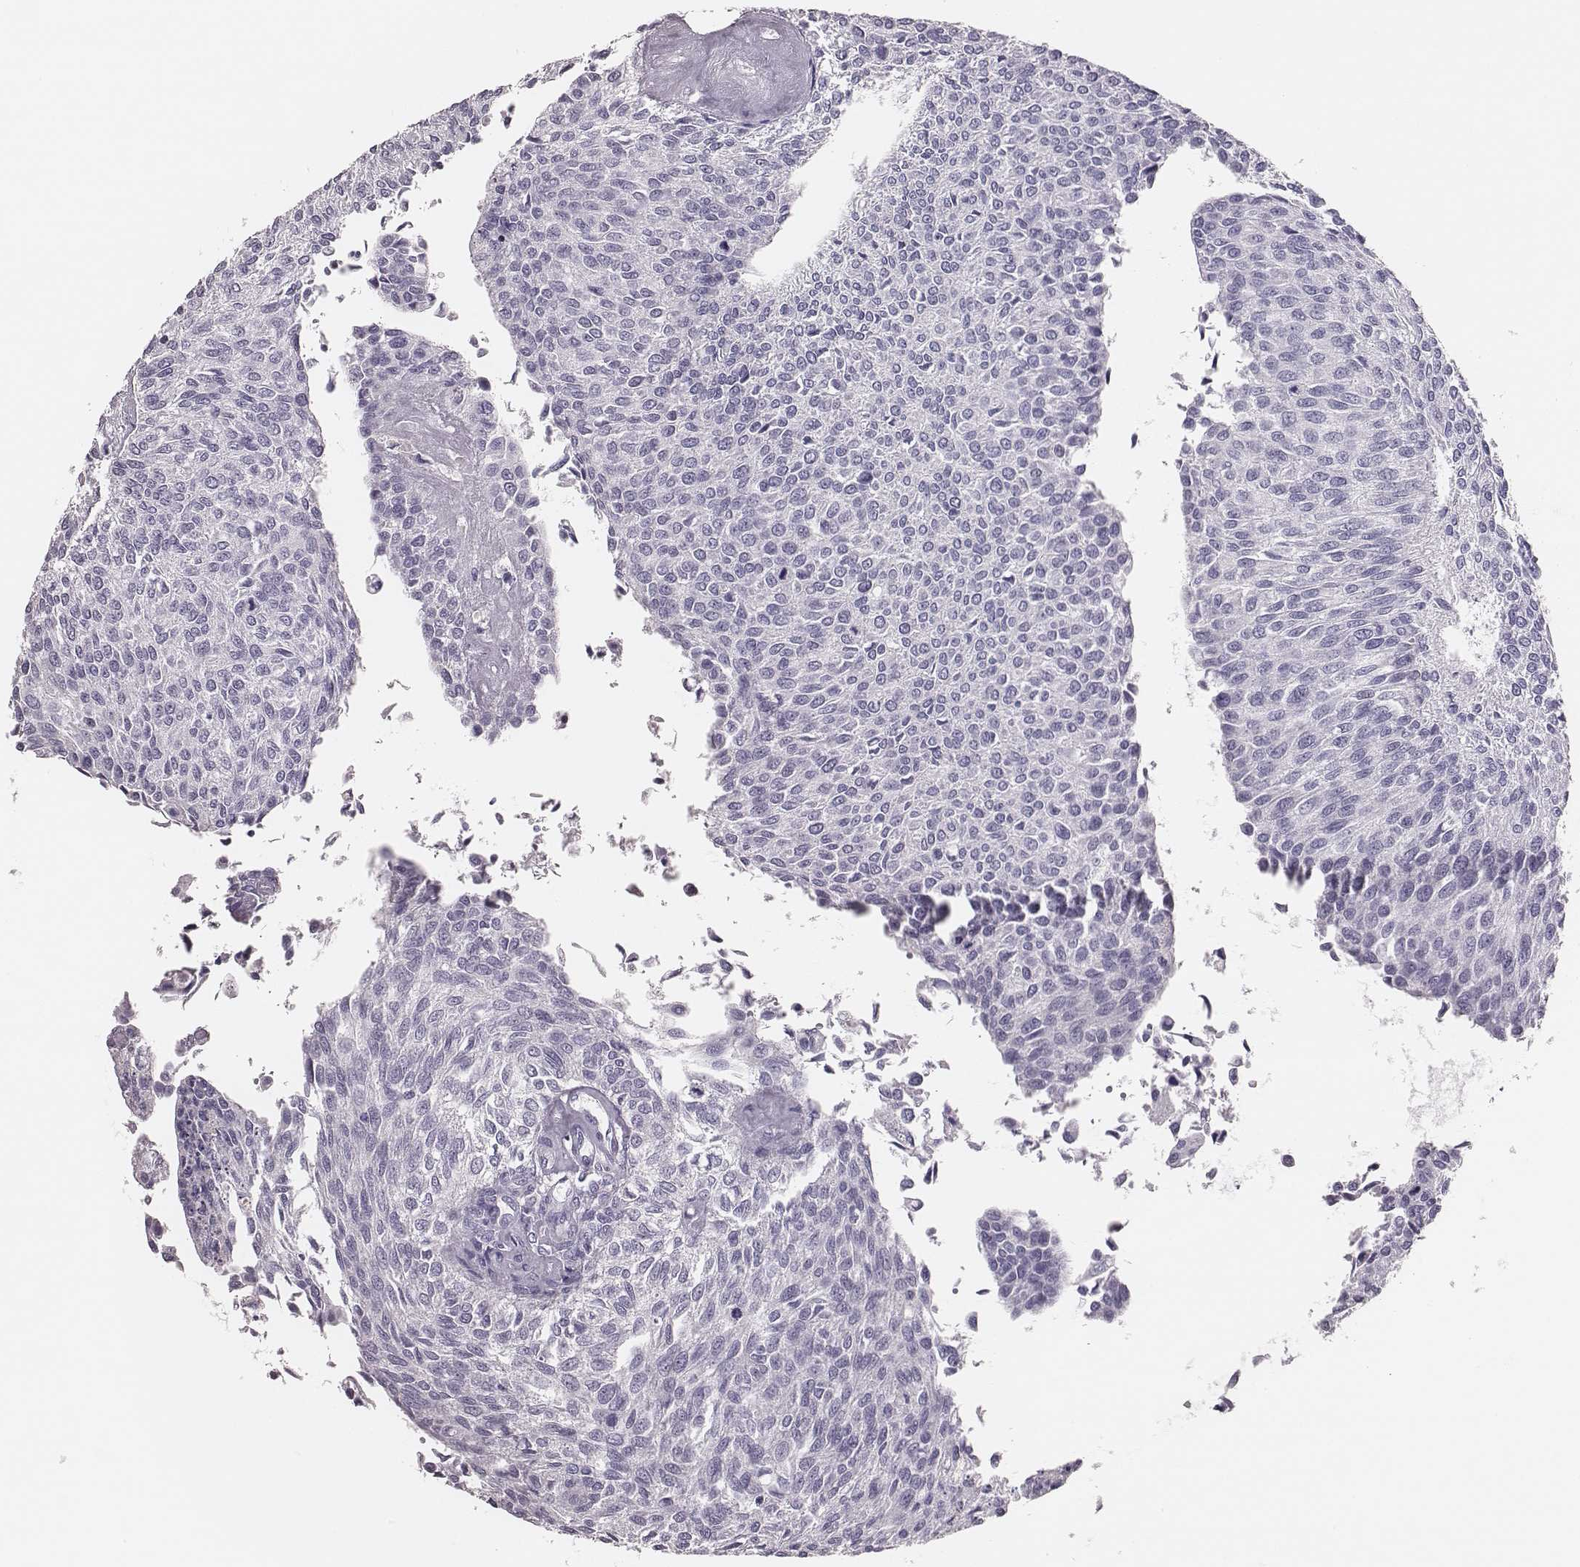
{"staining": {"intensity": "negative", "quantity": "none", "location": "none"}, "tissue": "urothelial cancer", "cell_type": "Tumor cells", "image_type": "cancer", "snomed": [{"axis": "morphology", "description": "Urothelial carcinoma, NOS"}, {"axis": "topography", "description": "Urinary bladder"}], "caption": "The immunohistochemistry image has no significant positivity in tumor cells of urothelial cancer tissue.", "gene": "H1-6", "patient": {"sex": "male", "age": 55}}